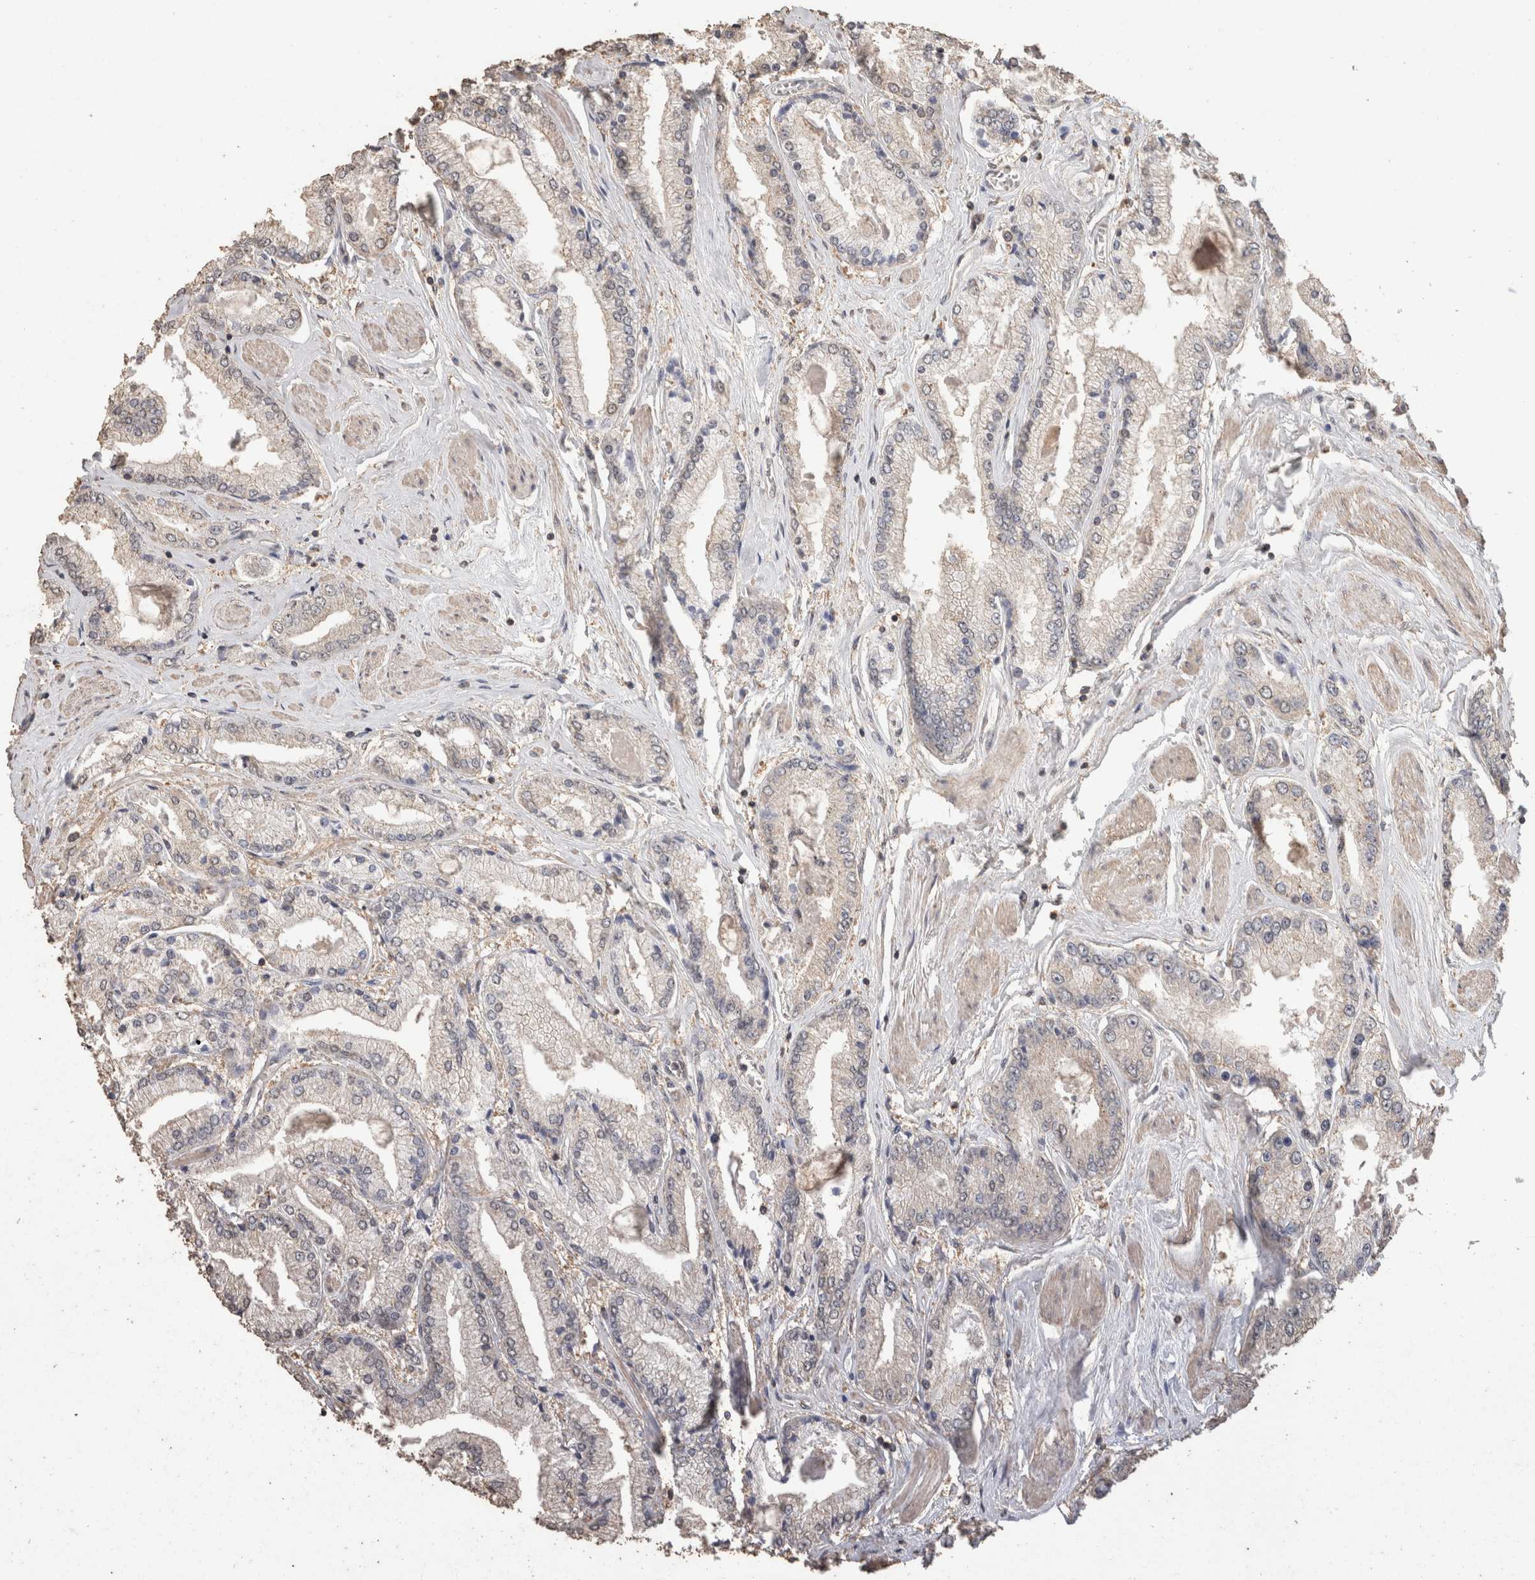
{"staining": {"intensity": "negative", "quantity": "none", "location": "none"}, "tissue": "prostate cancer", "cell_type": "Tumor cells", "image_type": "cancer", "snomed": [{"axis": "morphology", "description": "Adenocarcinoma, High grade"}, {"axis": "topography", "description": "Prostate"}], "caption": "Tumor cells show no significant protein staining in prostate cancer.", "gene": "CX3CL1", "patient": {"sex": "male", "age": 59}}